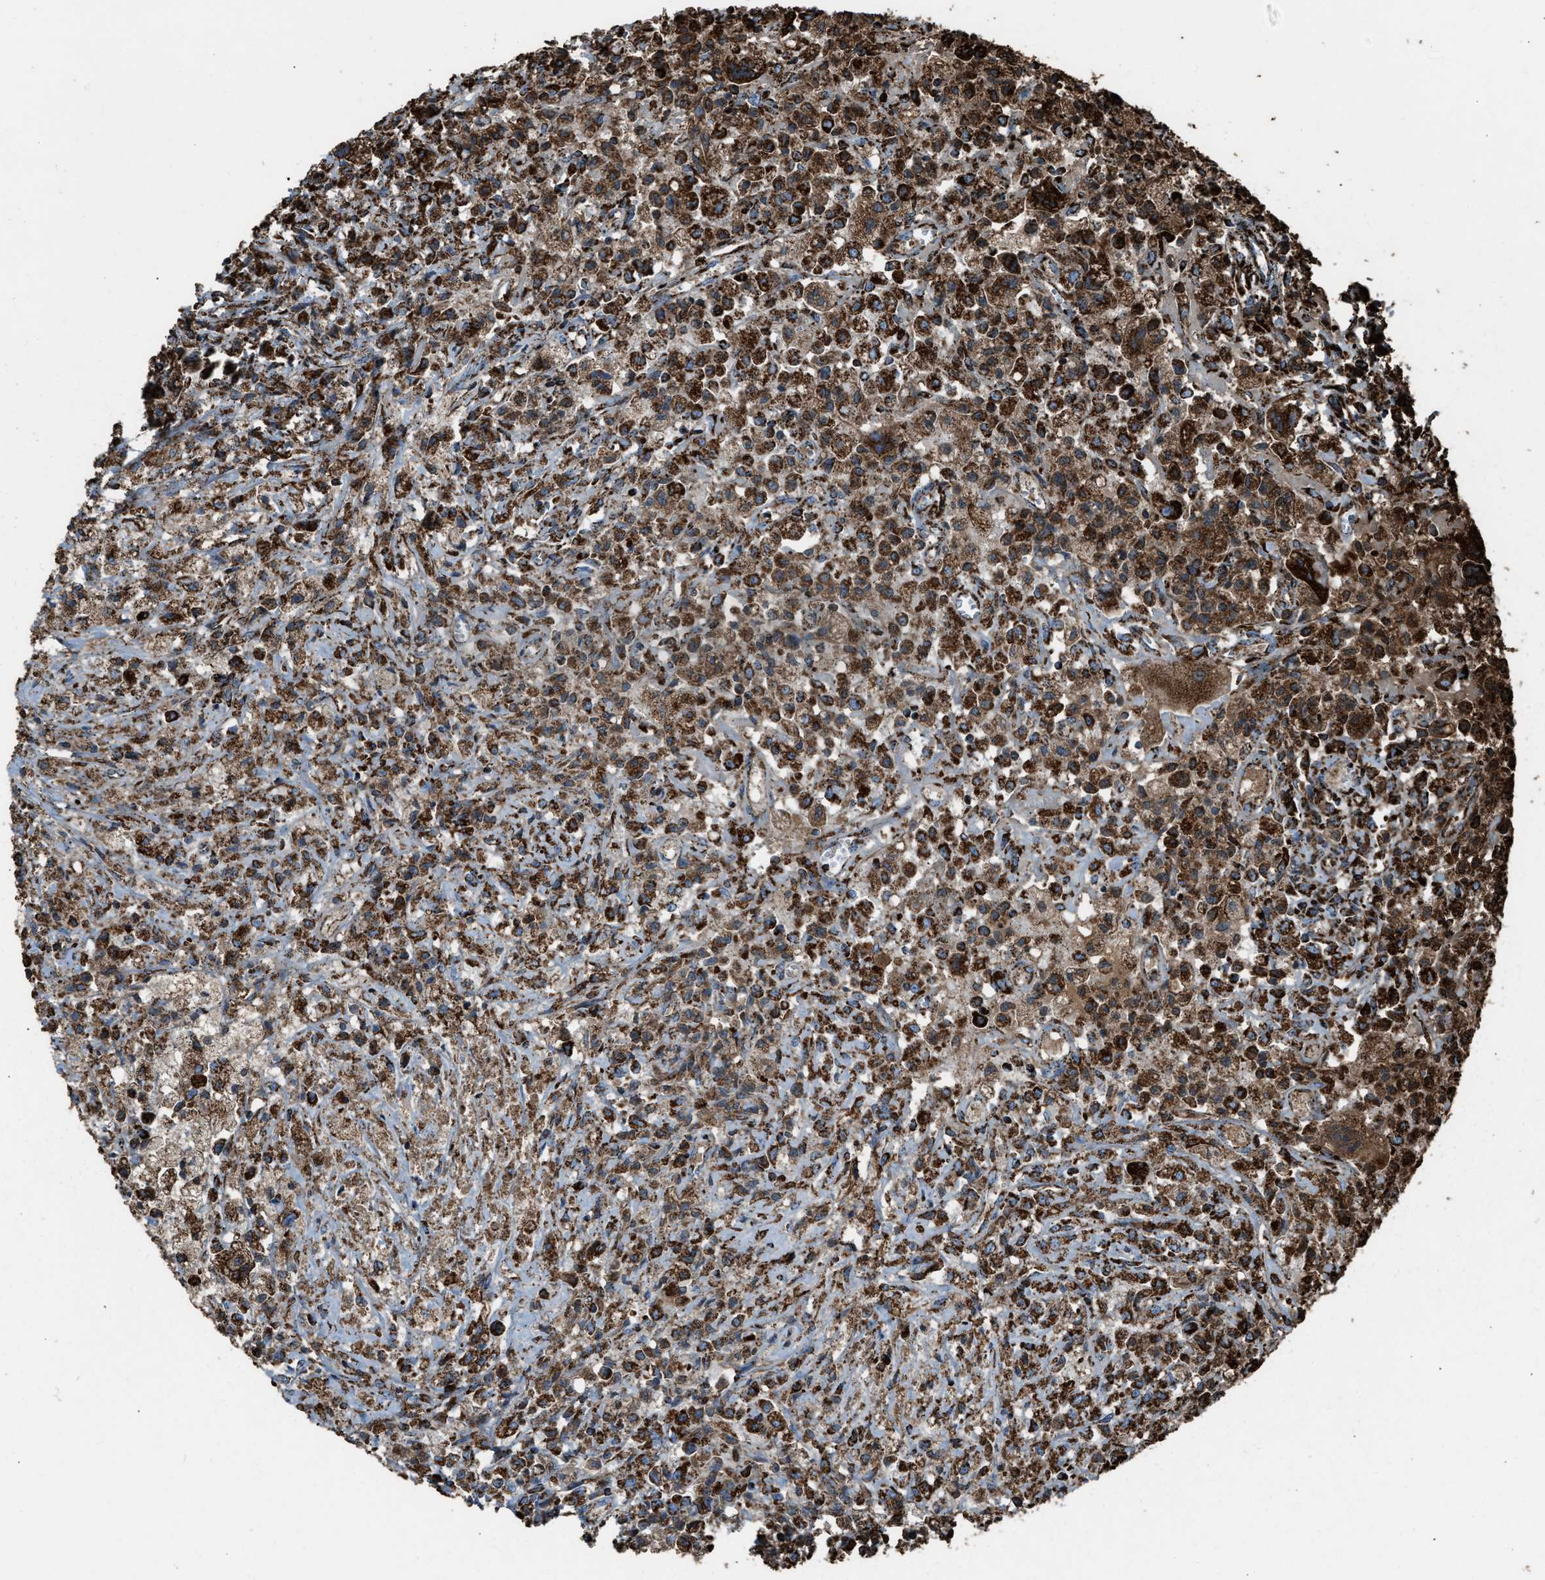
{"staining": {"intensity": "strong", "quantity": ">75%", "location": "cytoplasmic/membranous"}, "tissue": "testis cancer", "cell_type": "Tumor cells", "image_type": "cancer", "snomed": [{"axis": "morphology", "description": "Carcinoma, Embryonal, NOS"}, {"axis": "topography", "description": "Testis"}], "caption": "Immunohistochemistry (IHC) image of neoplastic tissue: human embryonal carcinoma (testis) stained using immunohistochemistry displays high levels of strong protein expression localized specifically in the cytoplasmic/membranous of tumor cells, appearing as a cytoplasmic/membranous brown color.", "gene": "MDH2", "patient": {"sex": "male", "age": 2}}